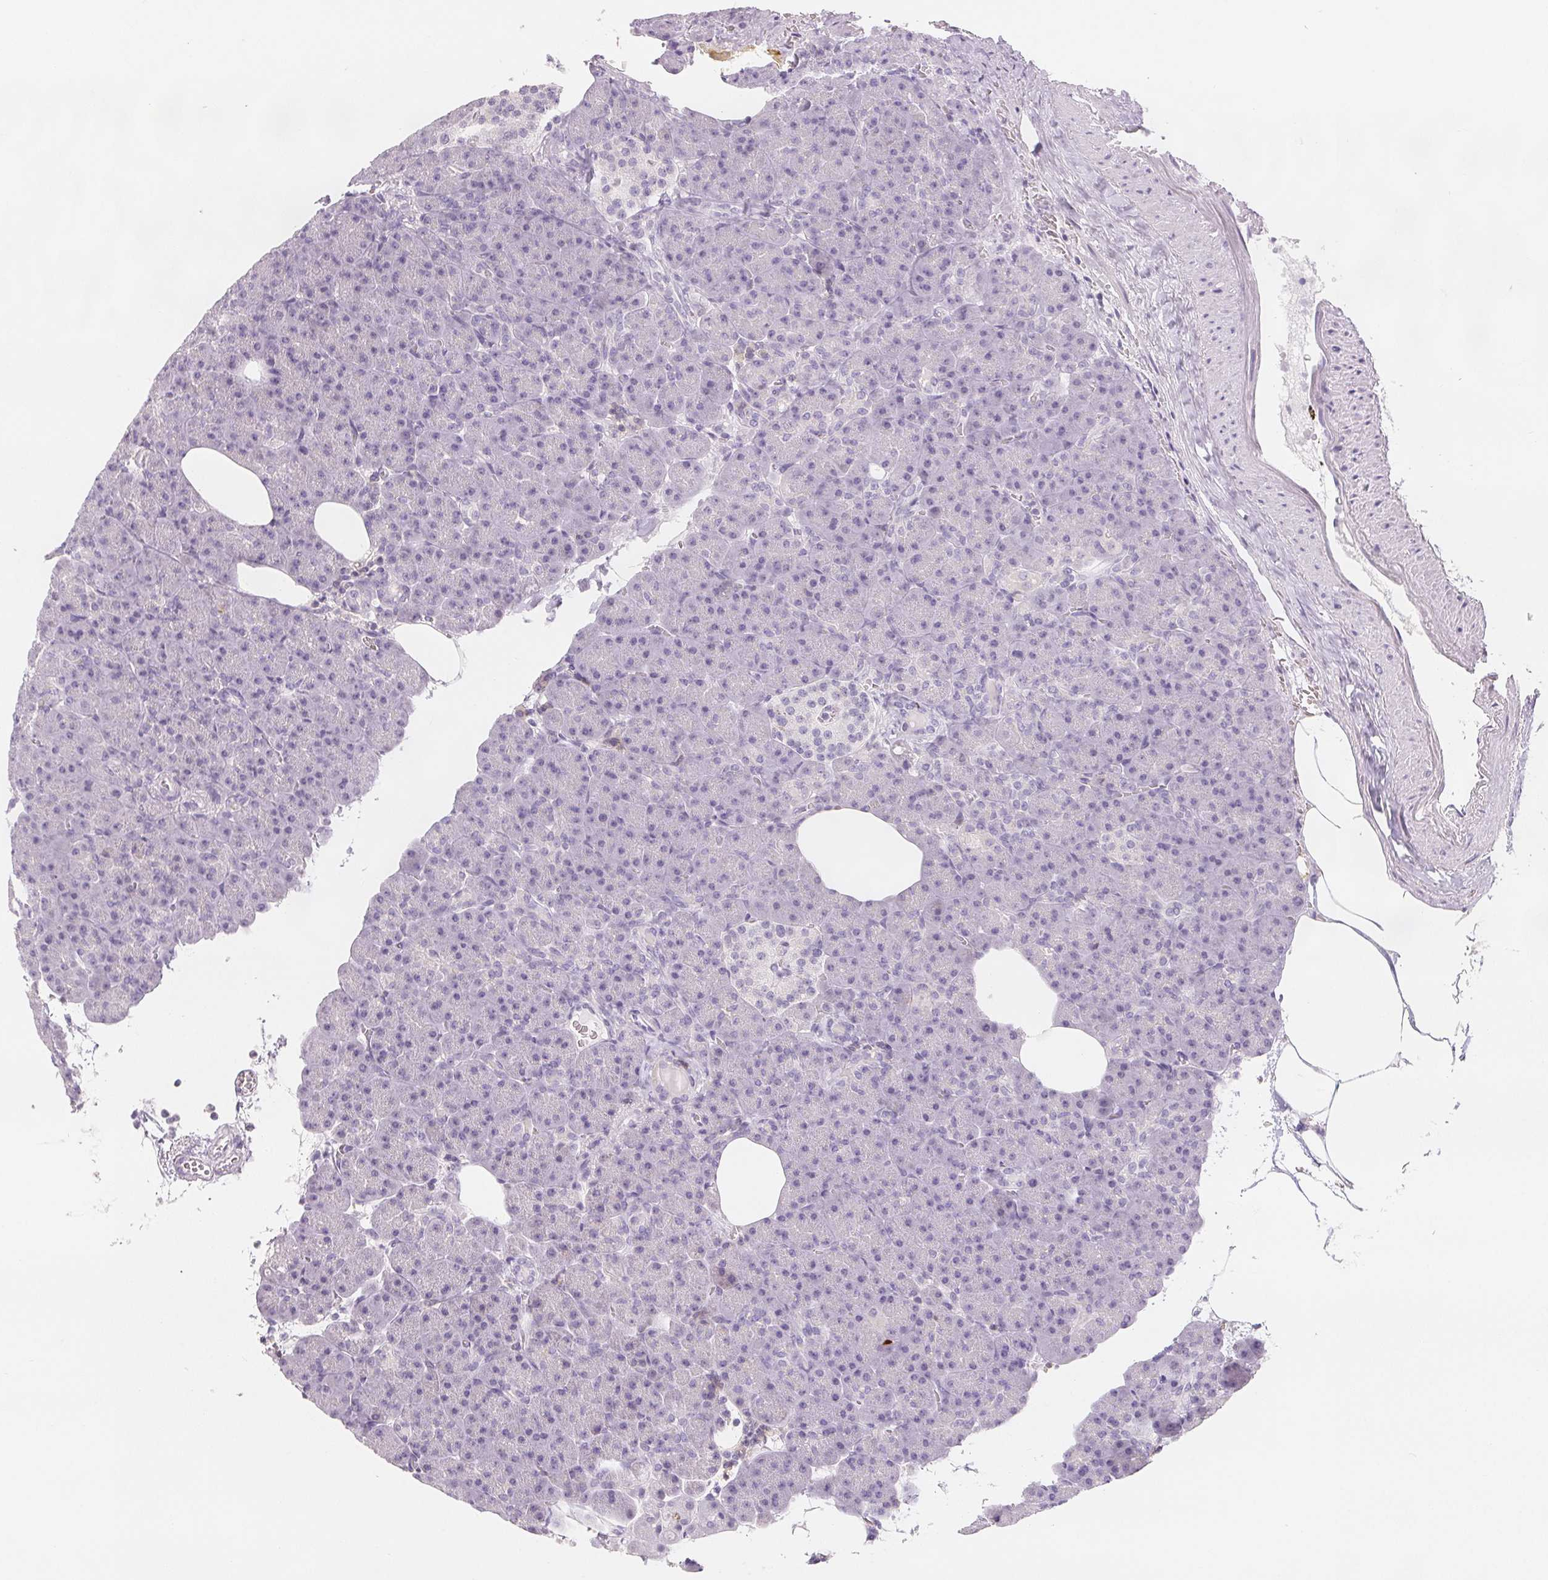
{"staining": {"intensity": "negative", "quantity": "none", "location": "none"}, "tissue": "pancreas", "cell_type": "Exocrine glandular cells", "image_type": "normal", "snomed": [{"axis": "morphology", "description": "Normal tissue, NOS"}, {"axis": "topography", "description": "Pancreas"}], "caption": "Immunohistochemistry (IHC) photomicrograph of unremarkable human pancreas stained for a protein (brown), which demonstrates no positivity in exocrine glandular cells.", "gene": "CD69", "patient": {"sex": "female", "age": 74}}